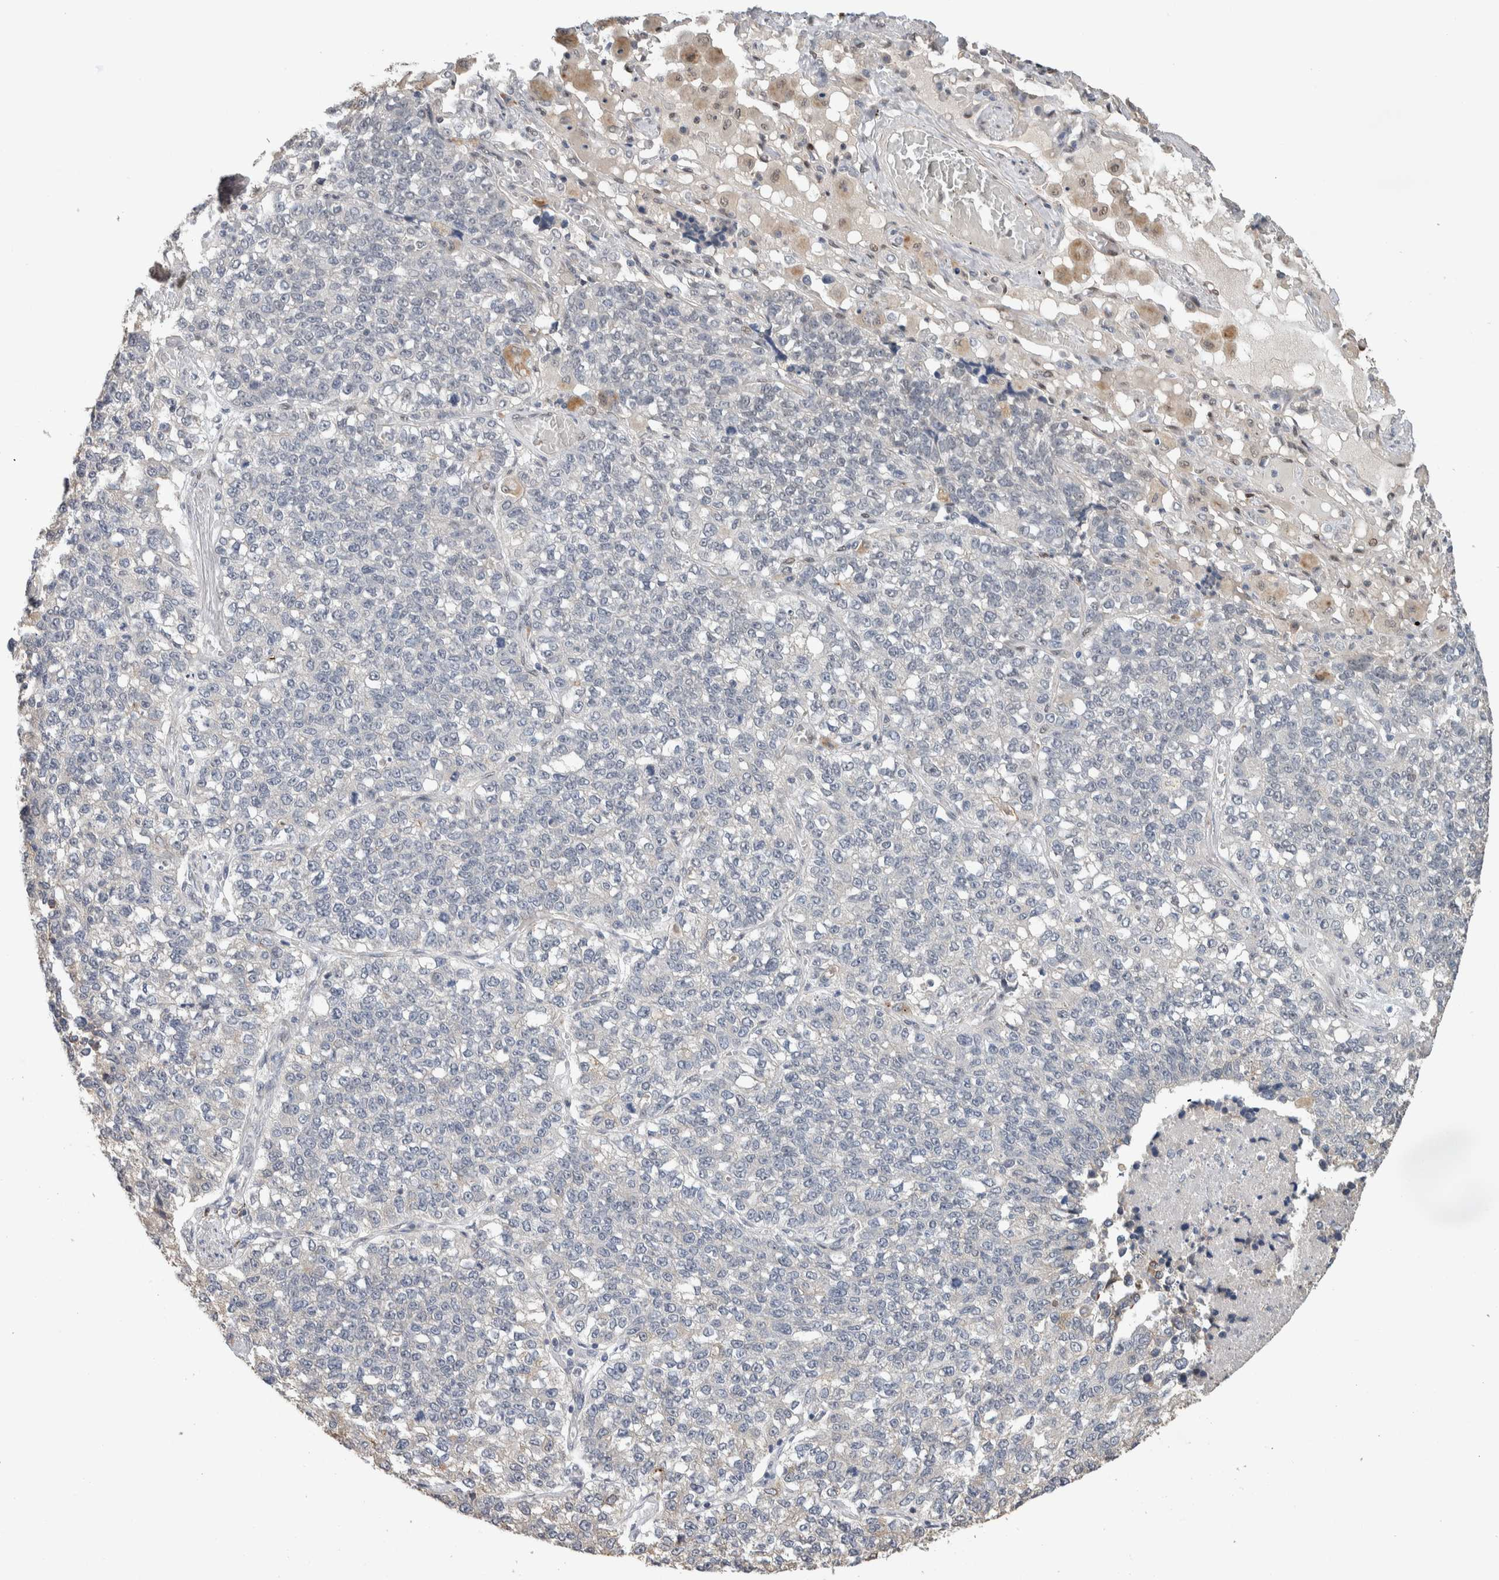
{"staining": {"intensity": "negative", "quantity": "none", "location": "none"}, "tissue": "lung cancer", "cell_type": "Tumor cells", "image_type": "cancer", "snomed": [{"axis": "morphology", "description": "Adenocarcinoma, NOS"}, {"axis": "topography", "description": "Lung"}], "caption": "Tumor cells show no significant staining in lung adenocarcinoma. (DAB (3,3'-diaminobenzidine) immunohistochemistry visualized using brightfield microscopy, high magnification).", "gene": "CYSRT1", "patient": {"sex": "male", "age": 49}}